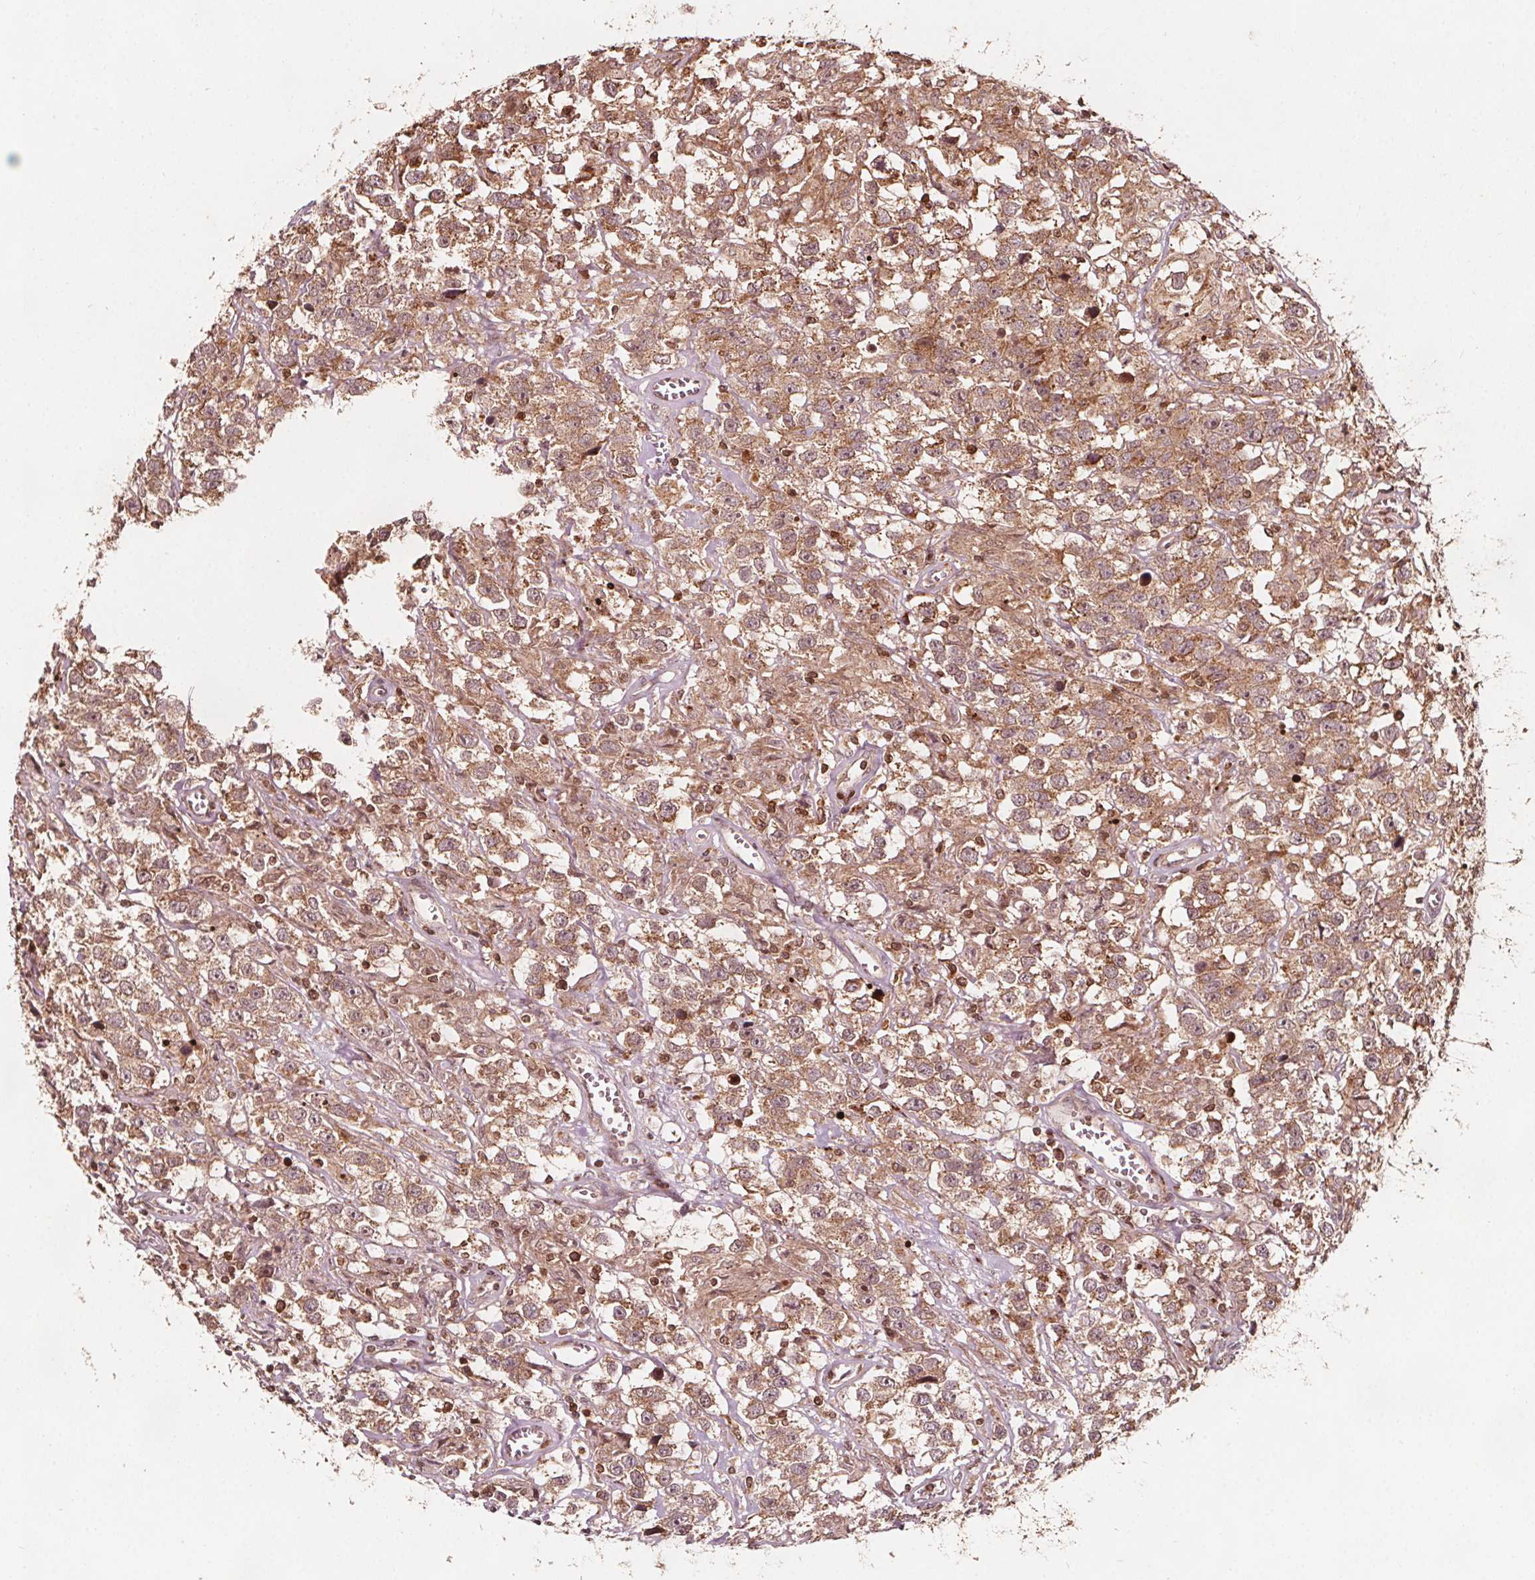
{"staining": {"intensity": "moderate", "quantity": ">75%", "location": "cytoplasmic/membranous"}, "tissue": "testis cancer", "cell_type": "Tumor cells", "image_type": "cancer", "snomed": [{"axis": "morphology", "description": "Seminoma, NOS"}, {"axis": "topography", "description": "Testis"}], "caption": "This is an image of IHC staining of testis cancer, which shows moderate expression in the cytoplasmic/membranous of tumor cells.", "gene": "AIP", "patient": {"sex": "male", "age": 43}}